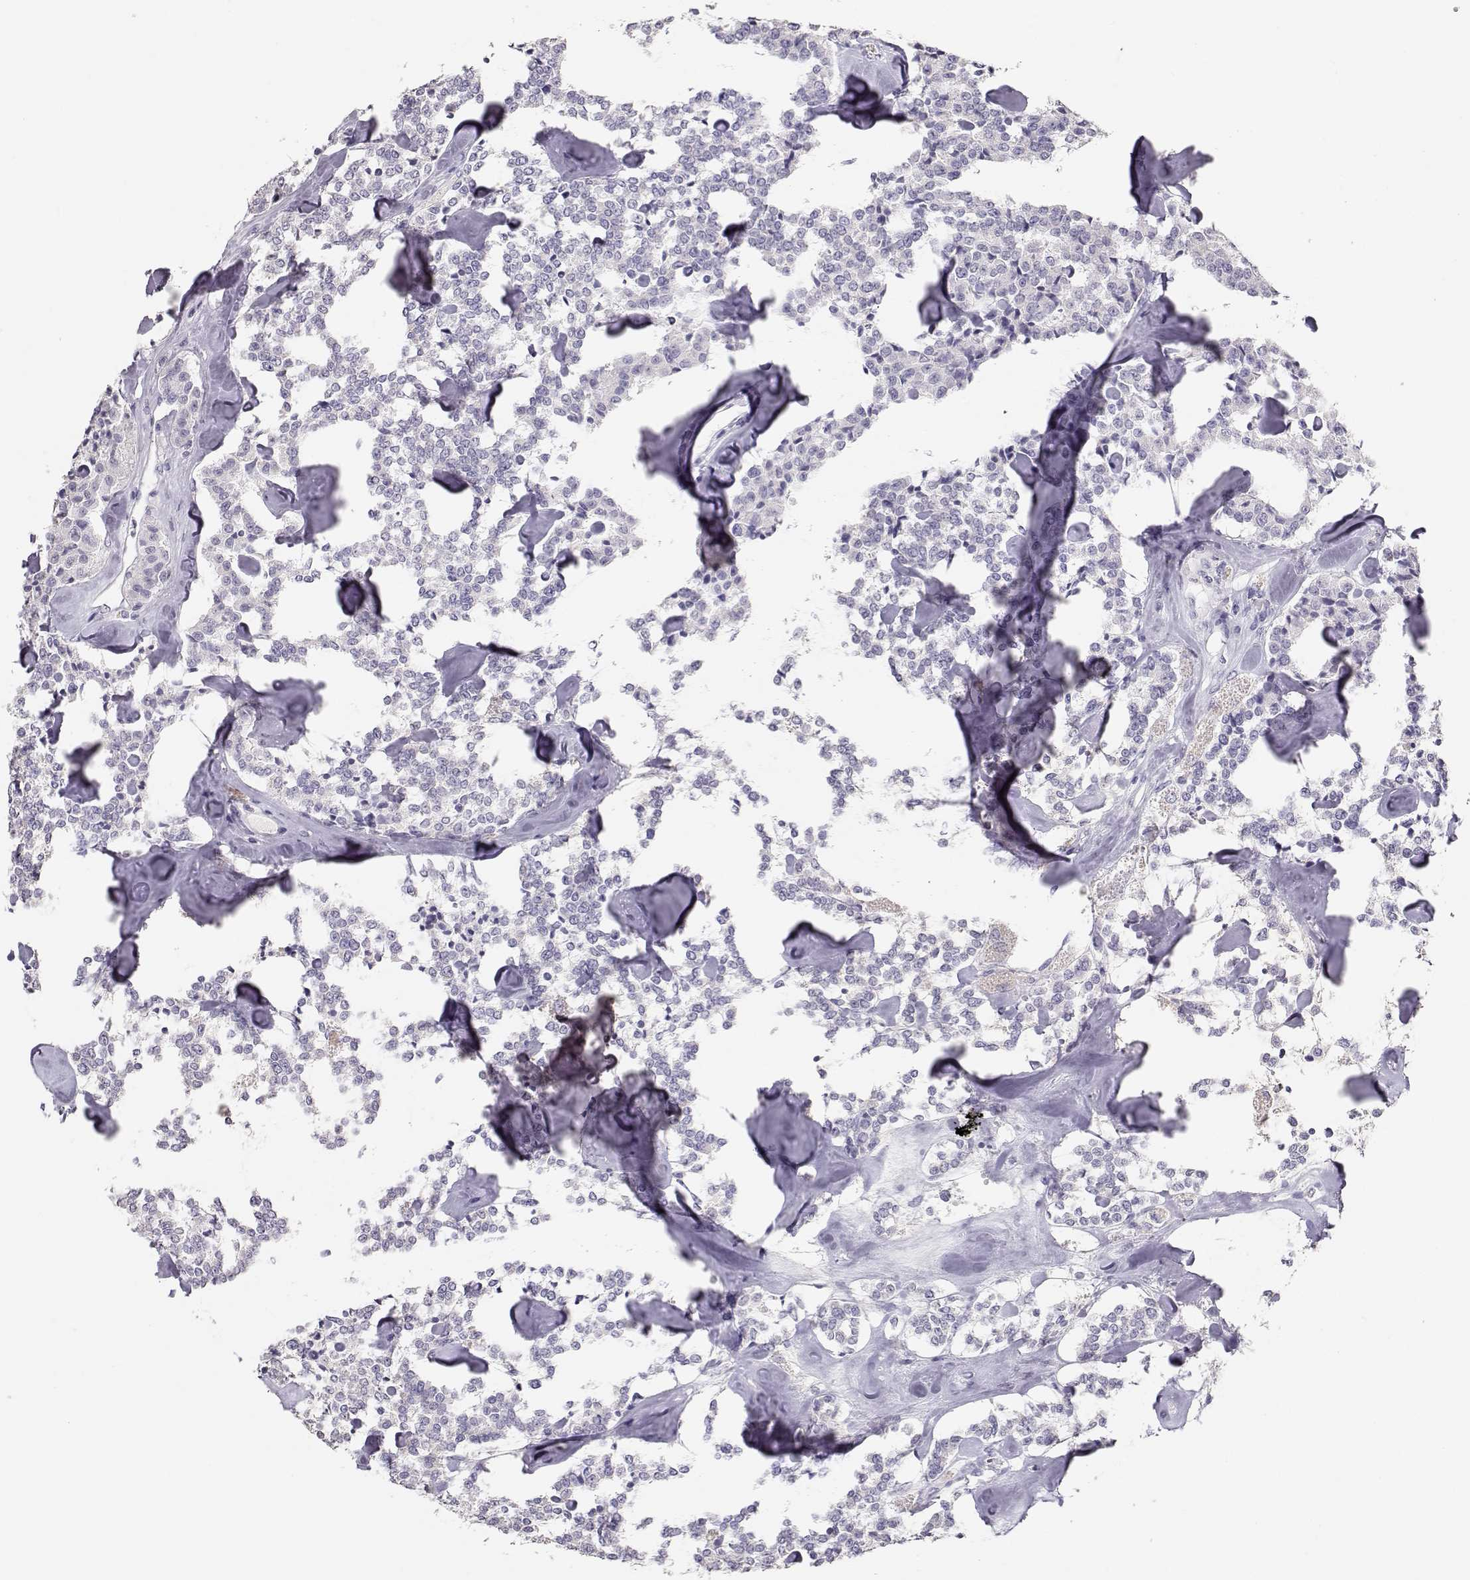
{"staining": {"intensity": "negative", "quantity": "none", "location": "none"}, "tissue": "carcinoid", "cell_type": "Tumor cells", "image_type": "cancer", "snomed": [{"axis": "morphology", "description": "Carcinoid, malignant, NOS"}, {"axis": "topography", "description": "Pancreas"}], "caption": "A histopathology image of human carcinoid is negative for staining in tumor cells.", "gene": "MAGEC1", "patient": {"sex": "male", "age": 41}}